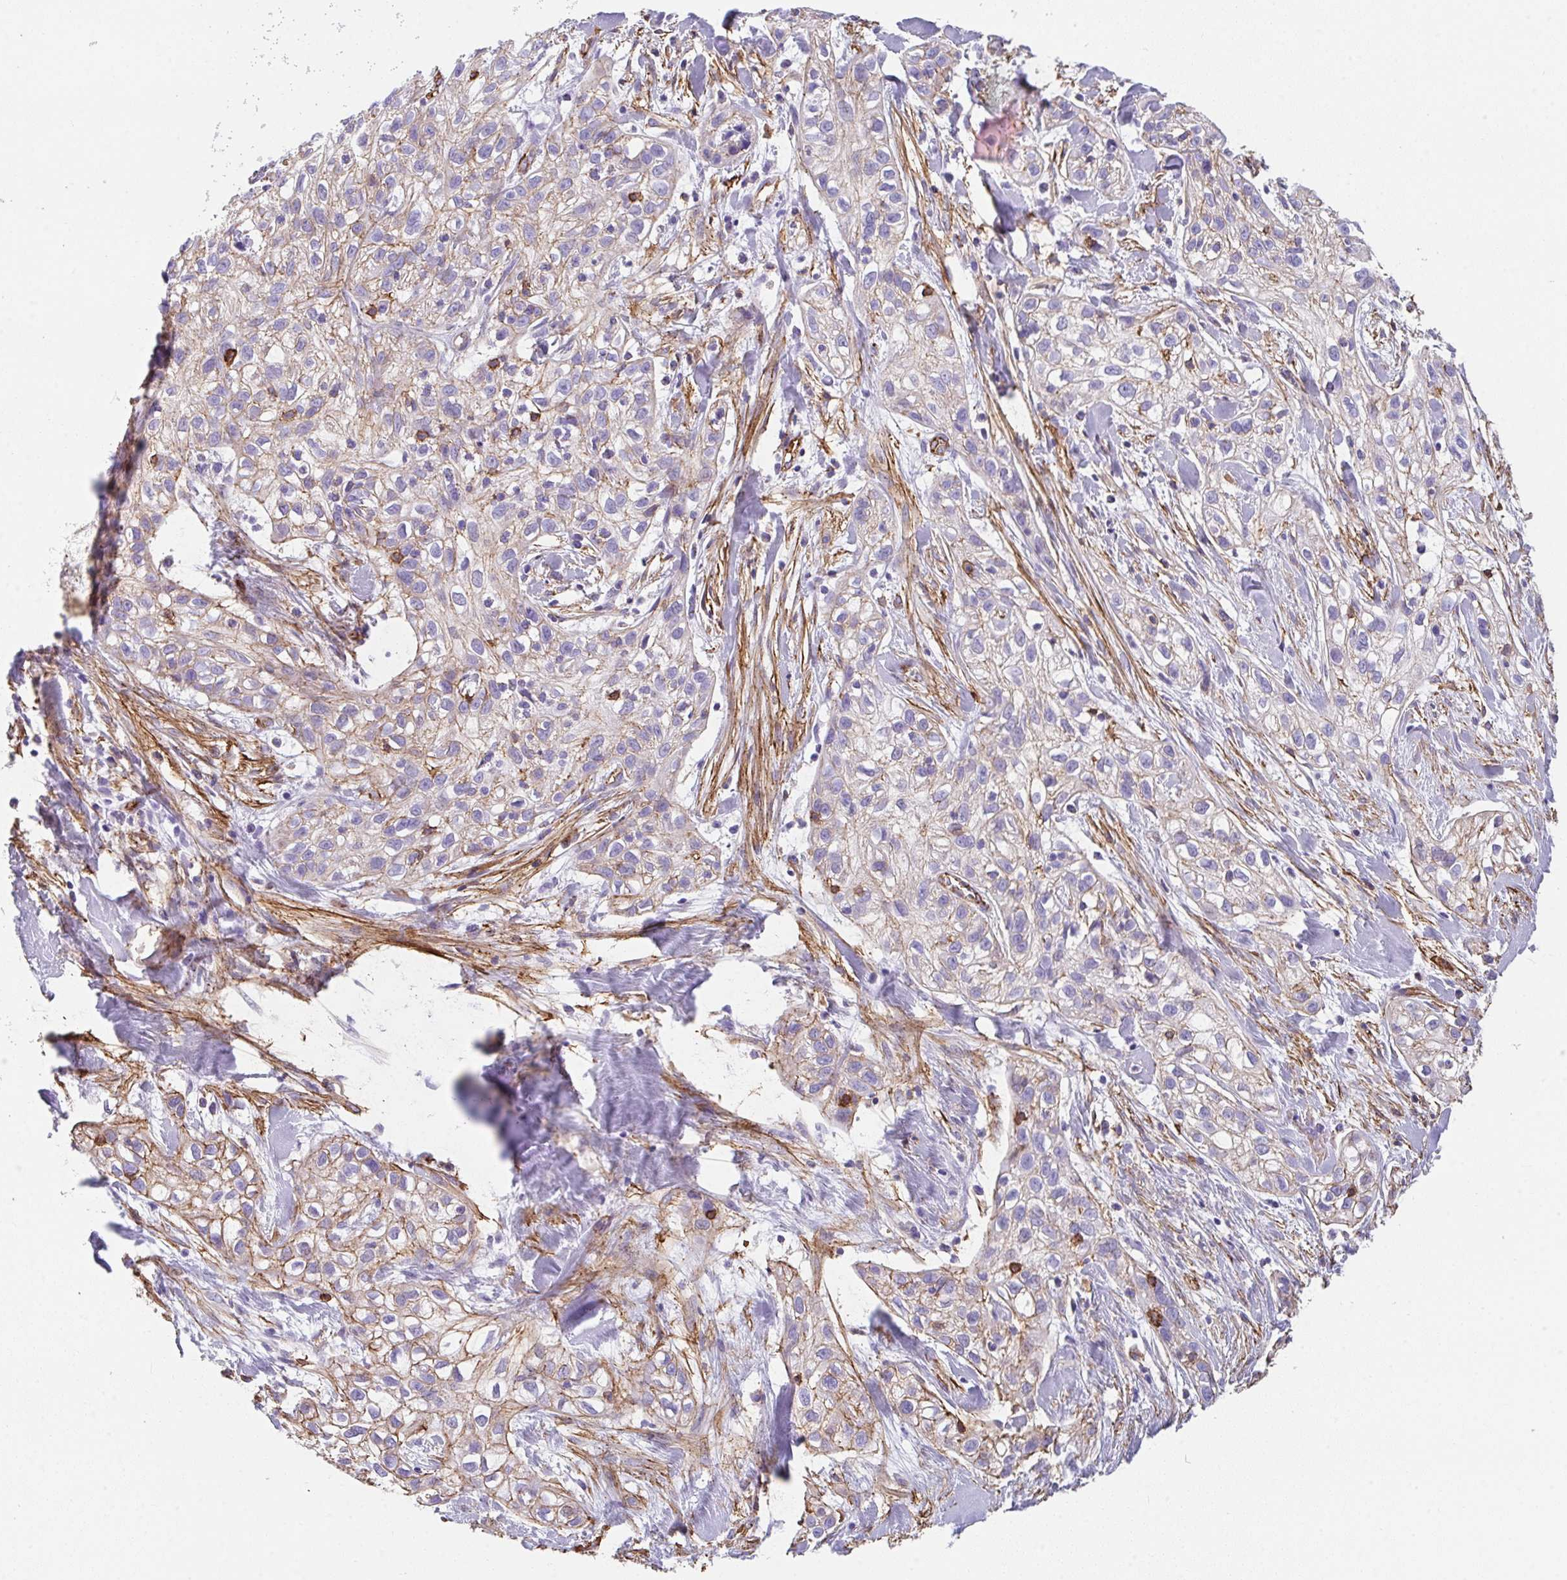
{"staining": {"intensity": "weak", "quantity": "25%-75%", "location": "cytoplasmic/membranous"}, "tissue": "skin cancer", "cell_type": "Tumor cells", "image_type": "cancer", "snomed": [{"axis": "morphology", "description": "Squamous cell carcinoma, NOS"}, {"axis": "topography", "description": "Skin"}], "caption": "Squamous cell carcinoma (skin) stained with a brown dye reveals weak cytoplasmic/membranous positive expression in about 25%-75% of tumor cells.", "gene": "DBN1", "patient": {"sex": "male", "age": 82}}